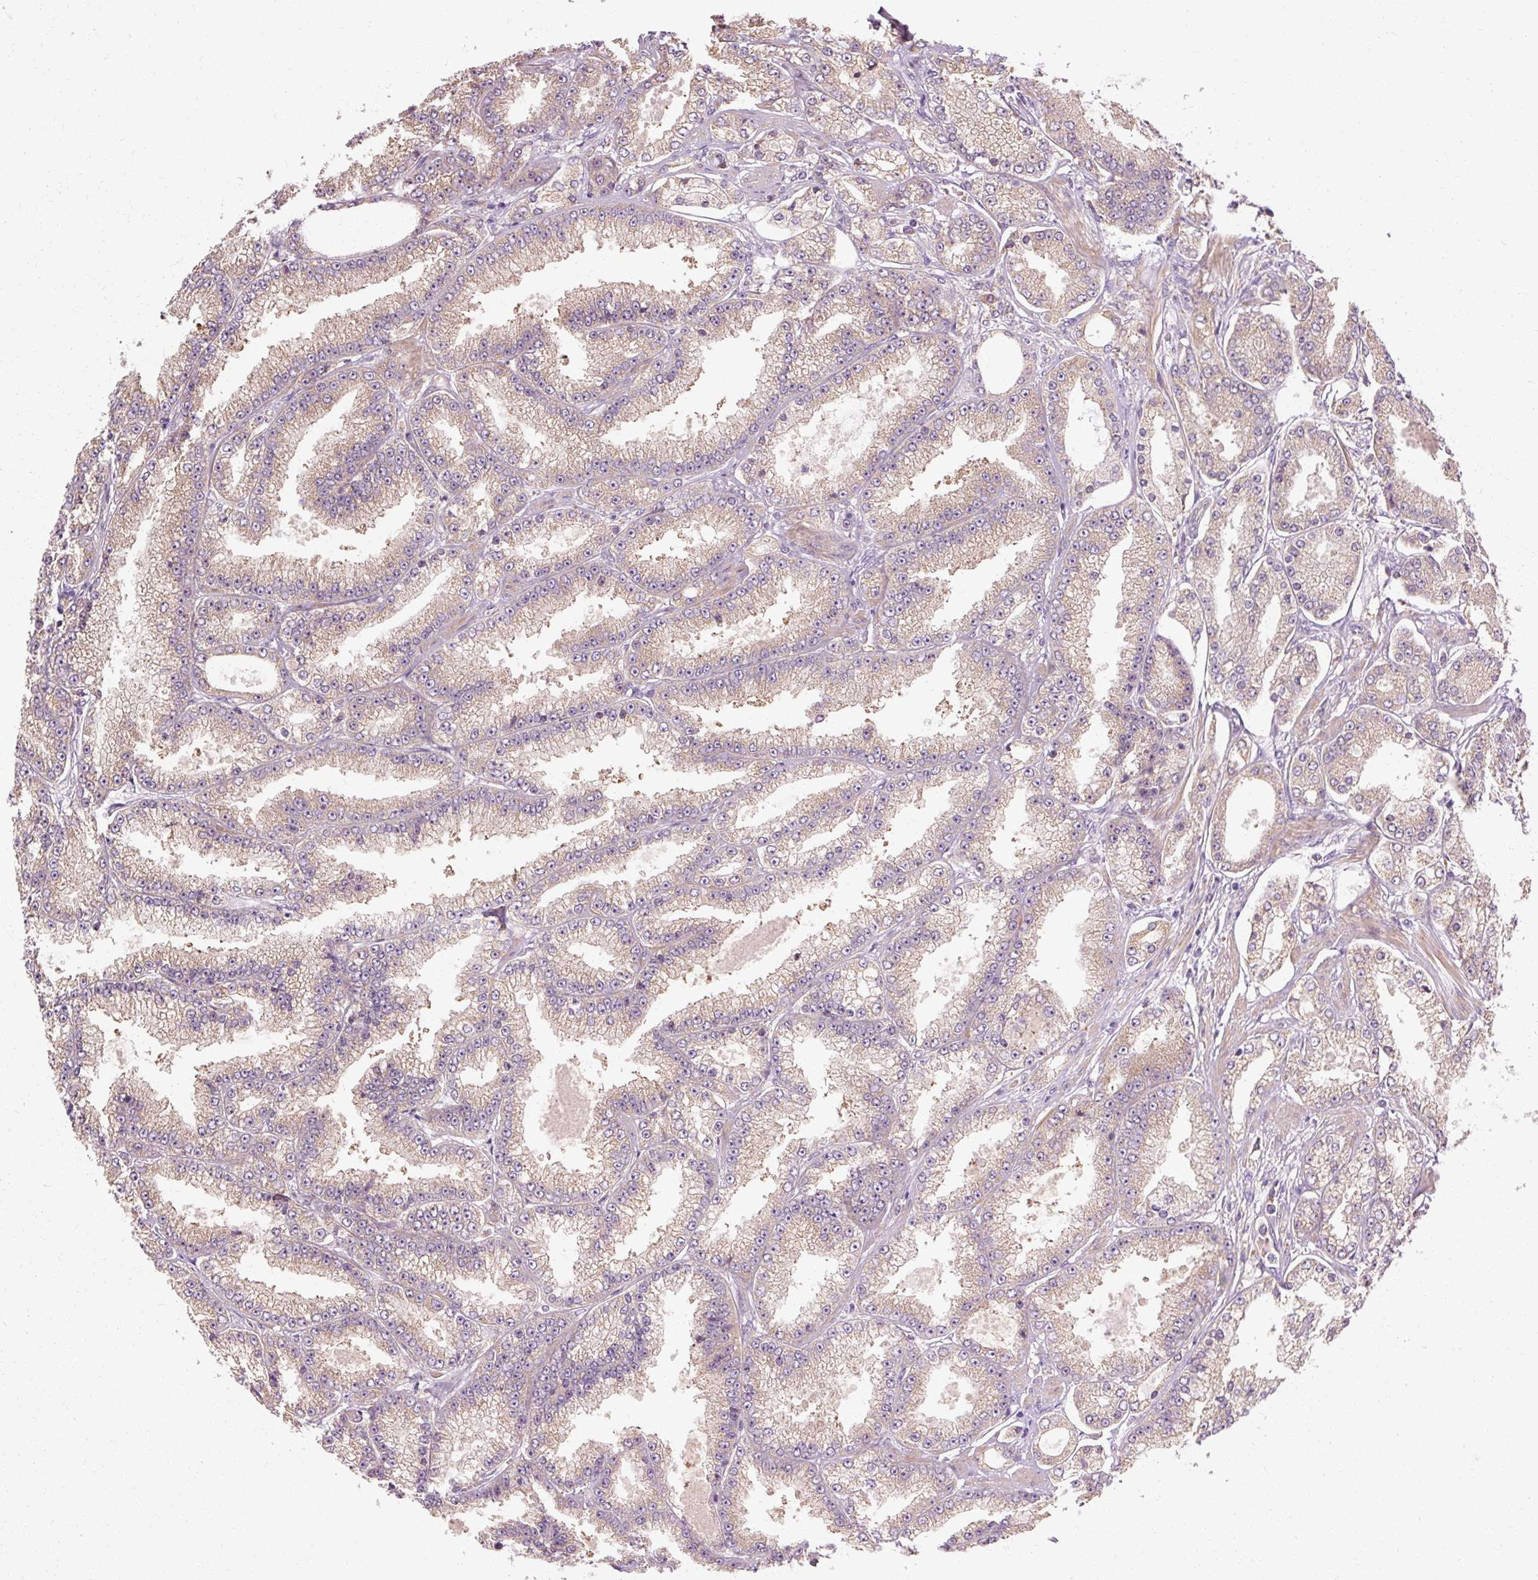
{"staining": {"intensity": "weak", "quantity": "25%-75%", "location": "cytoplasmic/membranous"}, "tissue": "prostate cancer", "cell_type": "Tumor cells", "image_type": "cancer", "snomed": [{"axis": "morphology", "description": "Adenocarcinoma, High grade"}, {"axis": "topography", "description": "Prostate"}], "caption": "Protein expression analysis of prostate high-grade adenocarcinoma shows weak cytoplasmic/membranous staining in approximately 25%-75% of tumor cells.", "gene": "TBC1D4", "patient": {"sex": "male", "age": 68}}